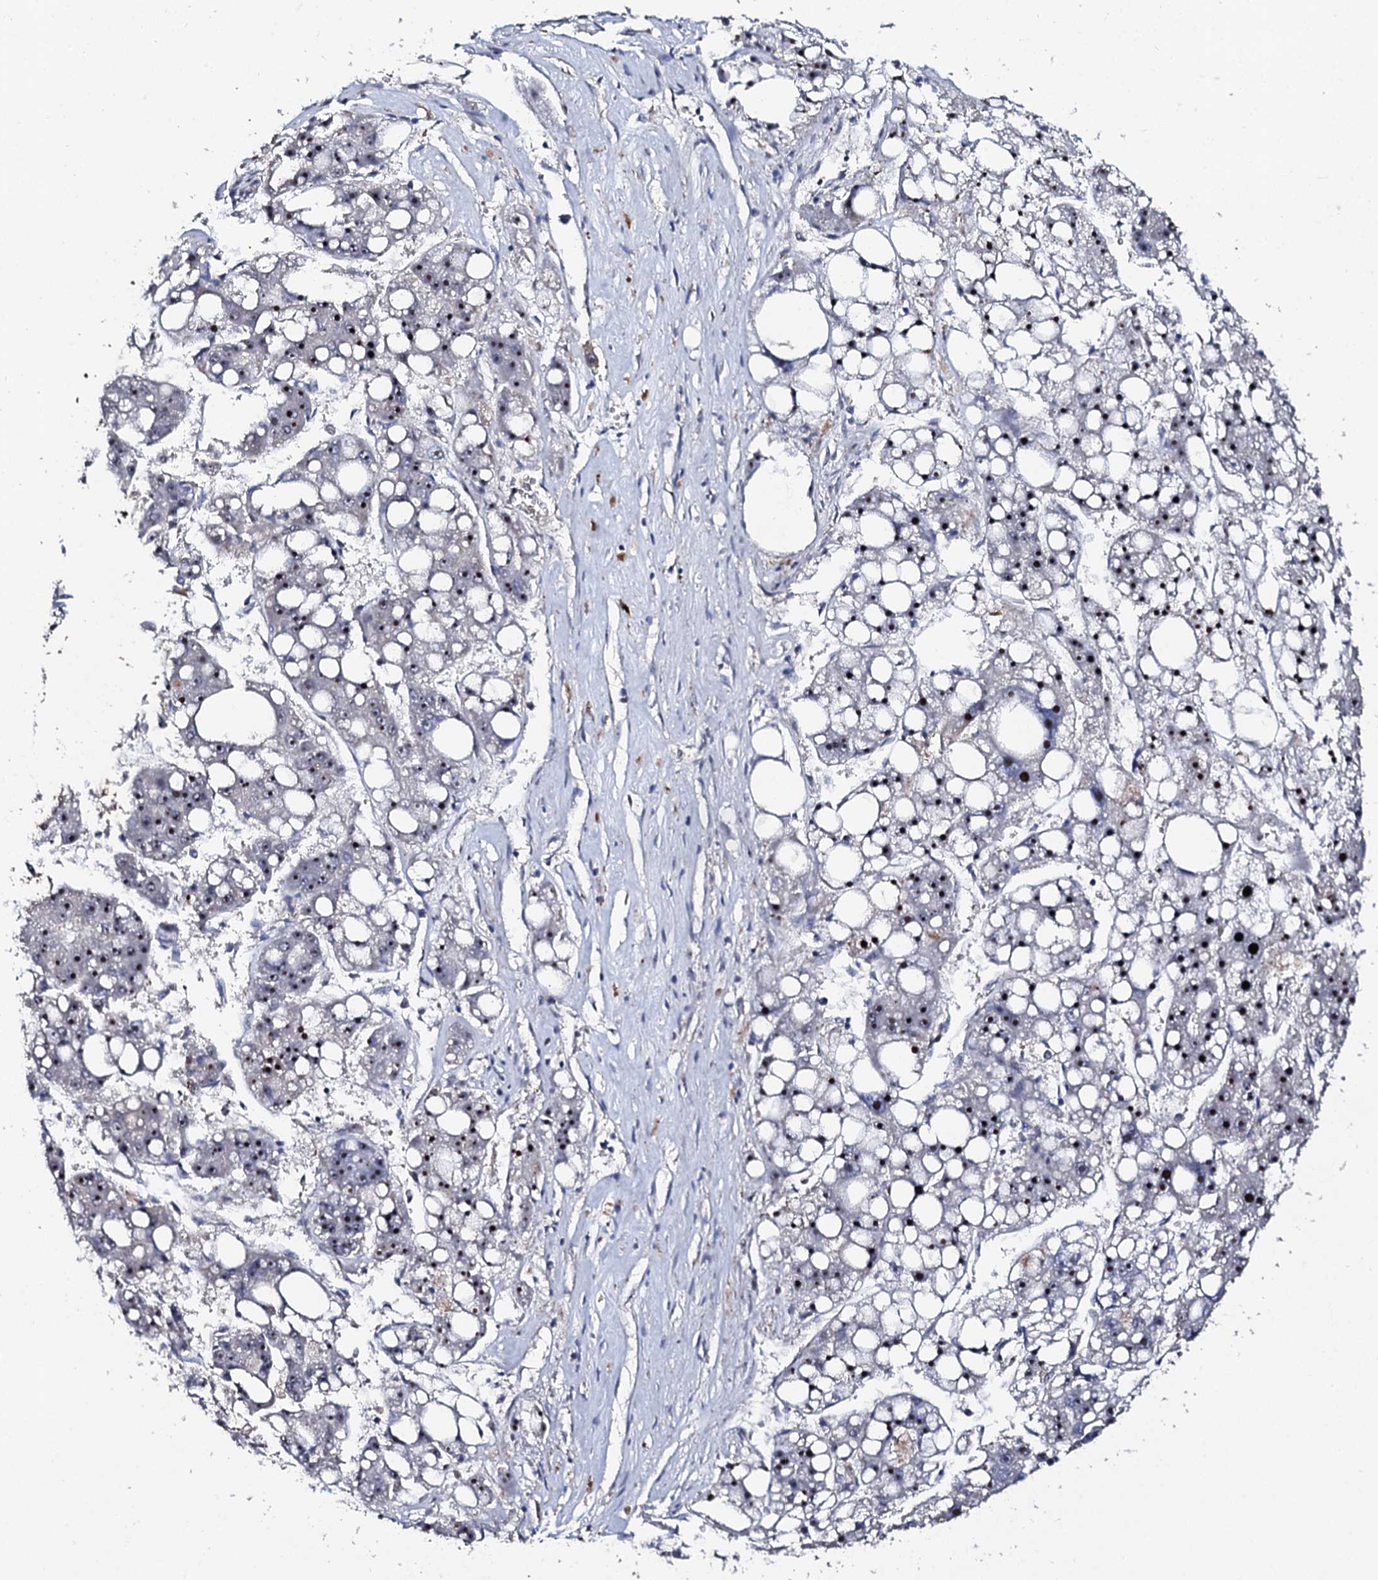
{"staining": {"intensity": "moderate", "quantity": ">75%", "location": "nuclear"}, "tissue": "liver cancer", "cell_type": "Tumor cells", "image_type": "cancer", "snomed": [{"axis": "morphology", "description": "Carcinoma, Hepatocellular, NOS"}, {"axis": "topography", "description": "Liver"}], "caption": "Immunohistochemical staining of liver cancer (hepatocellular carcinoma) demonstrates medium levels of moderate nuclear protein positivity in approximately >75% of tumor cells.", "gene": "GTPBP4", "patient": {"sex": "female", "age": 61}}